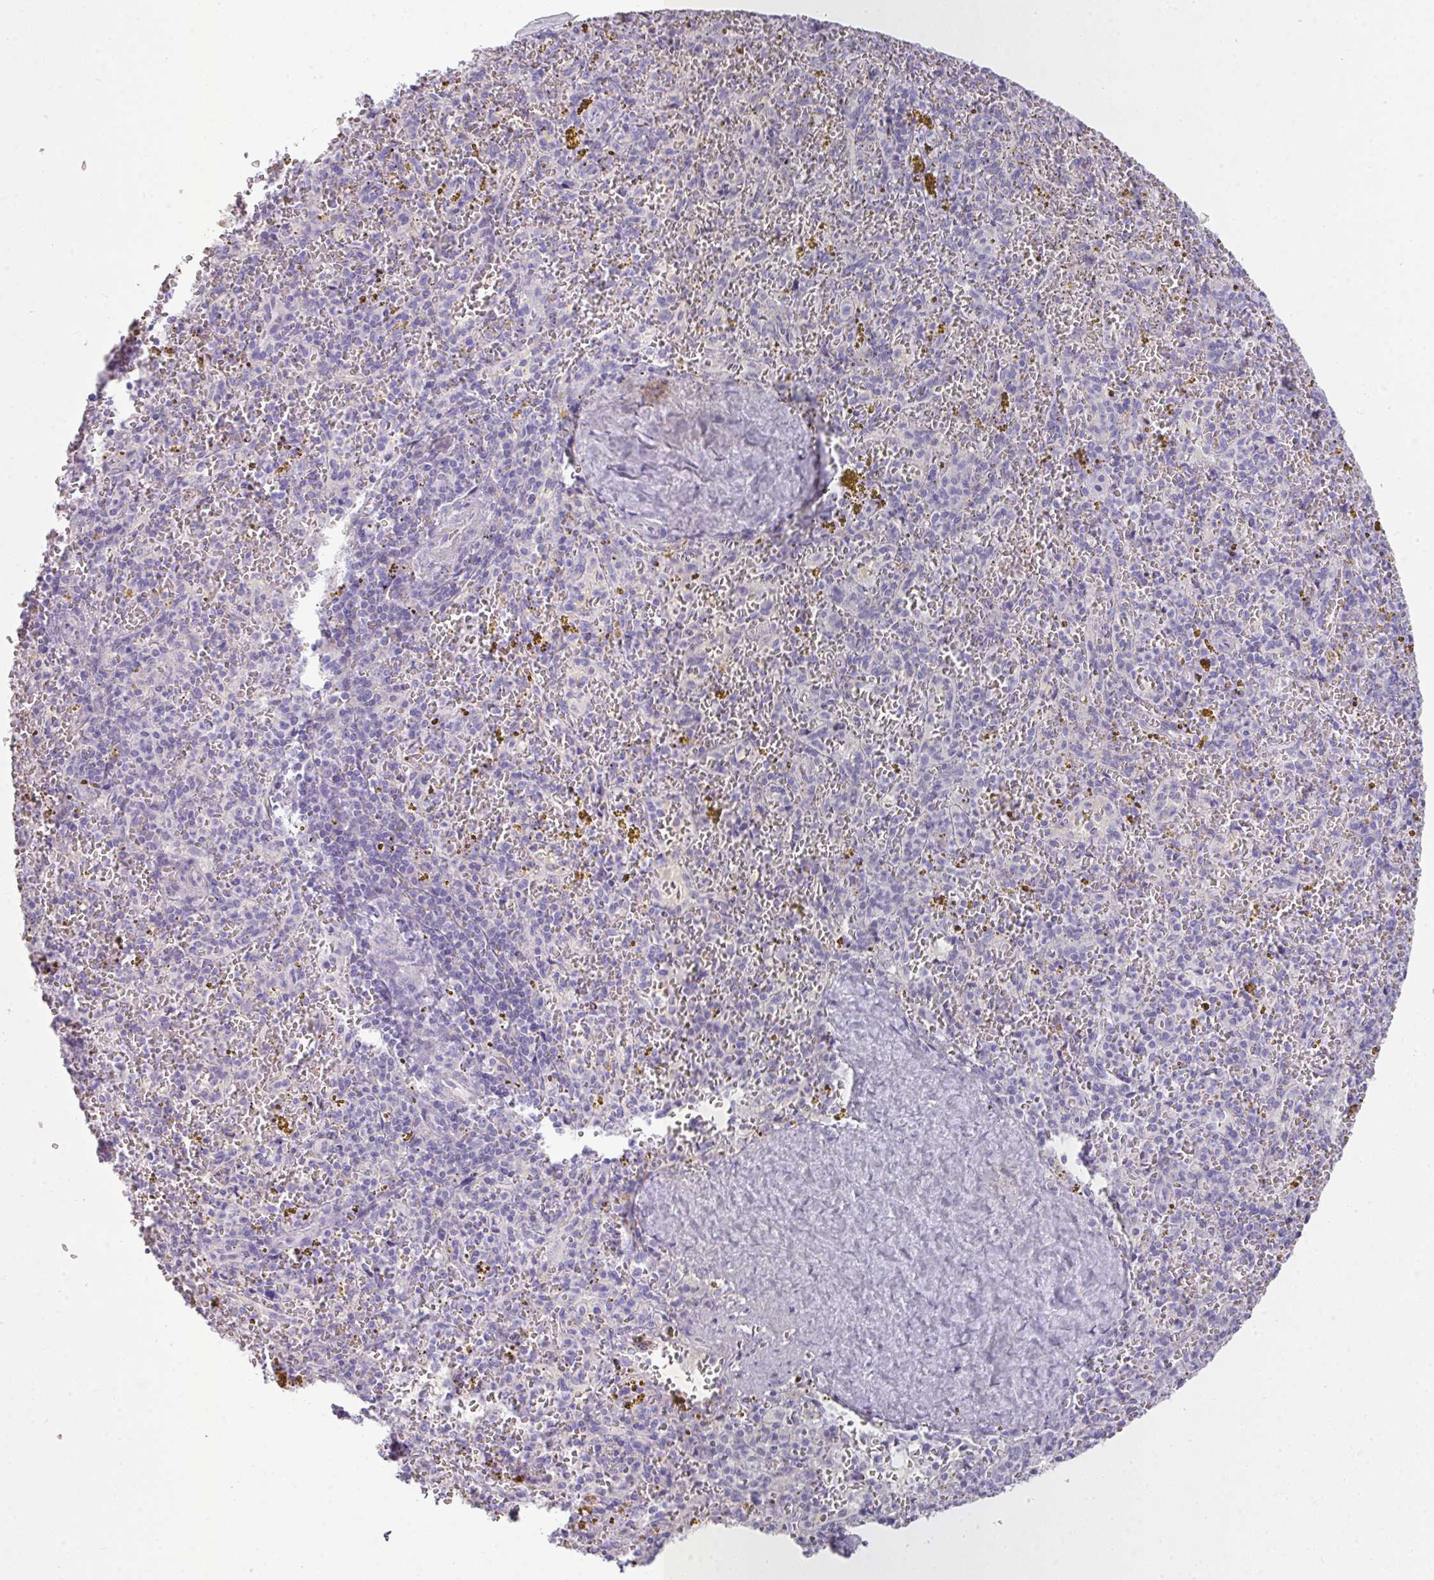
{"staining": {"intensity": "negative", "quantity": "none", "location": "none"}, "tissue": "spleen", "cell_type": "Cells in red pulp", "image_type": "normal", "snomed": [{"axis": "morphology", "description": "Normal tissue, NOS"}, {"axis": "topography", "description": "Spleen"}], "caption": "Cells in red pulp are negative for protein expression in benign human spleen. The staining was performed using DAB to visualize the protein expression in brown, while the nuclei were stained in blue with hematoxylin (Magnification: 20x).", "gene": "GLI4", "patient": {"sex": "male", "age": 57}}